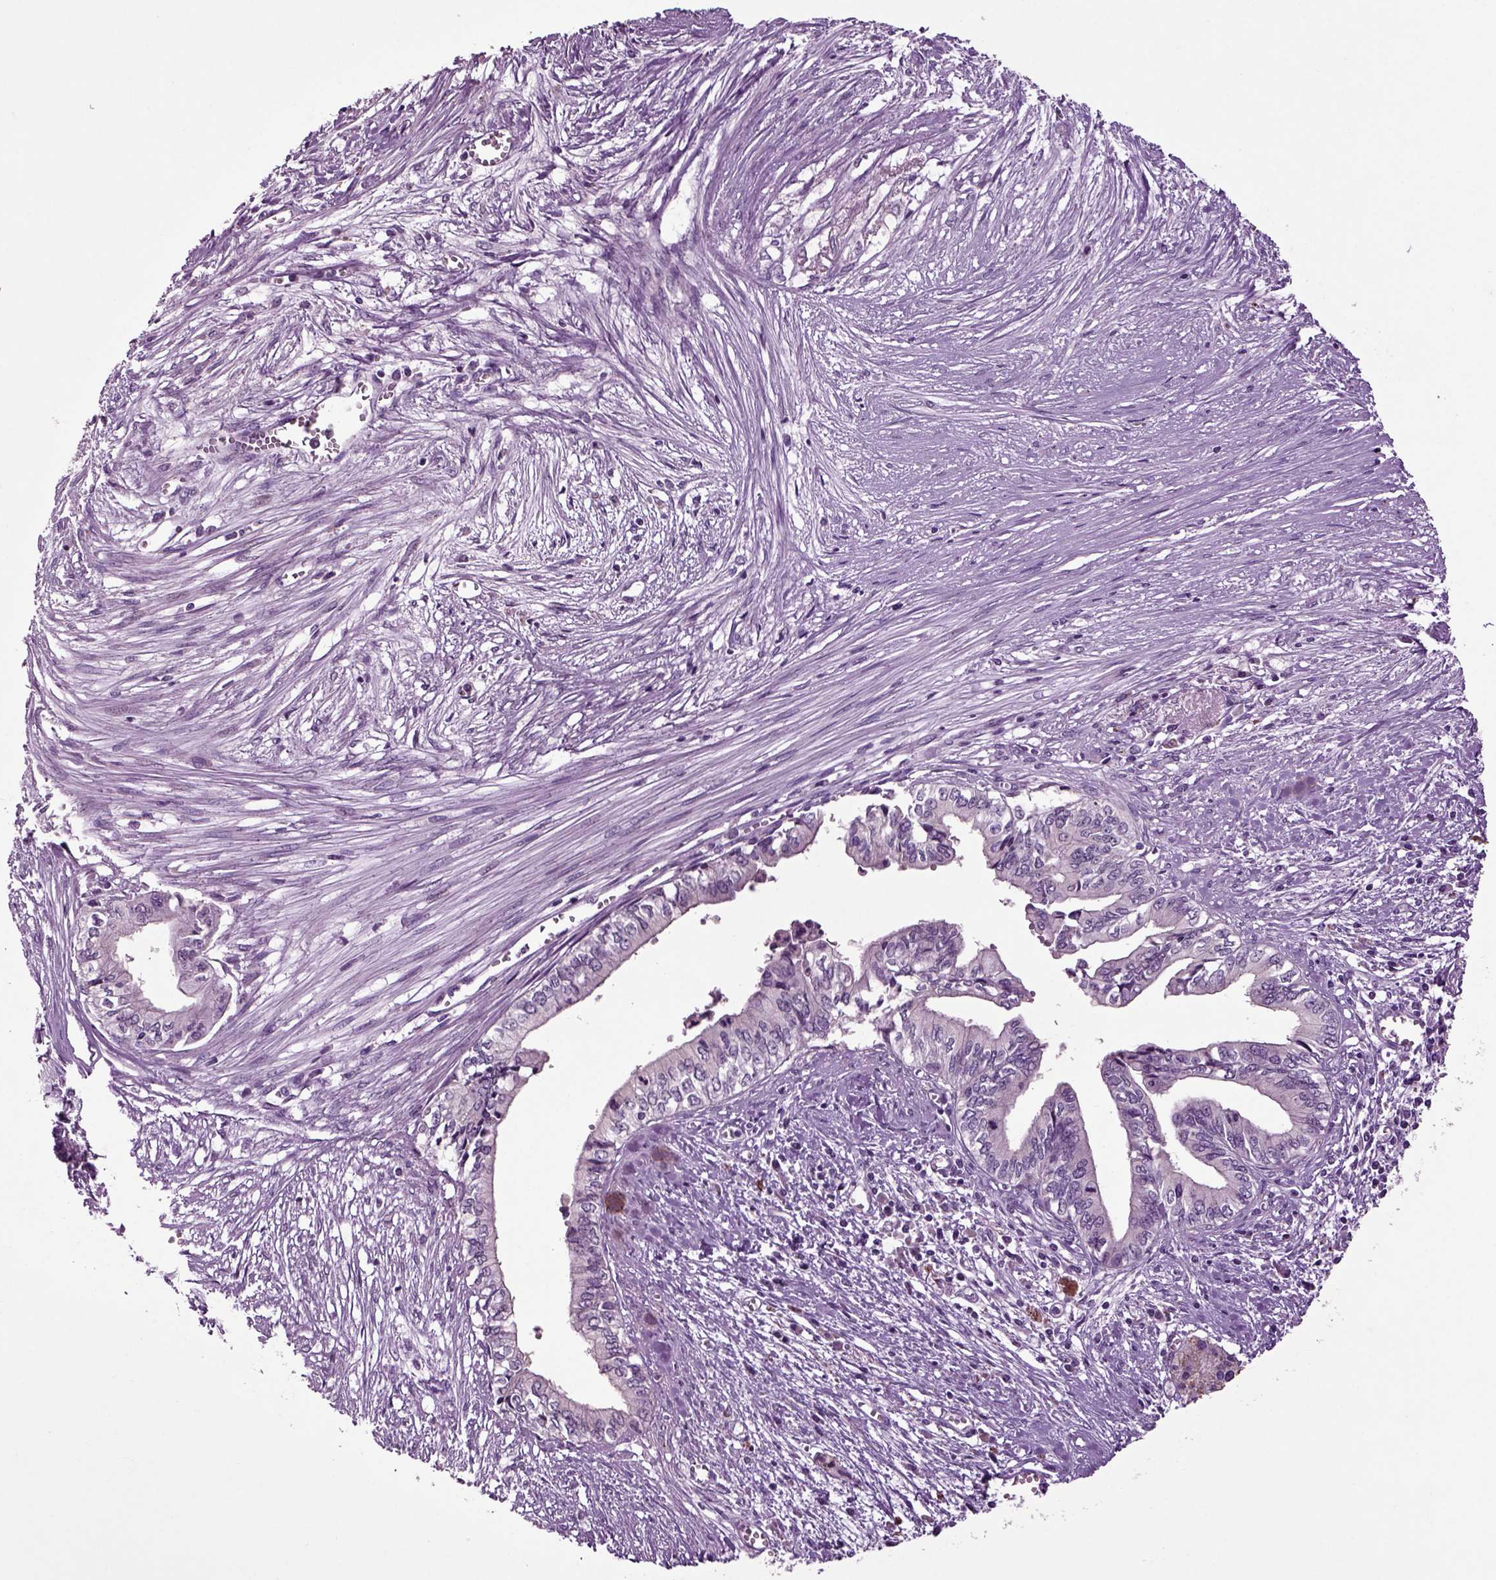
{"staining": {"intensity": "negative", "quantity": "none", "location": "none"}, "tissue": "pancreatic cancer", "cell_type": "Tumor cells", "image_type": "cancer", "snomed": [{"axis": "morphology", "description": "Adenocarcinoma, NOS"}, {"axis": "topography", "description": "Pancreas"}], "caption": "Tumor cells are negative for protein expression in human pancreatic adenocarcinoma.", "gene": "CRHR1", "patient": {"sex": "female", "age": 61}}